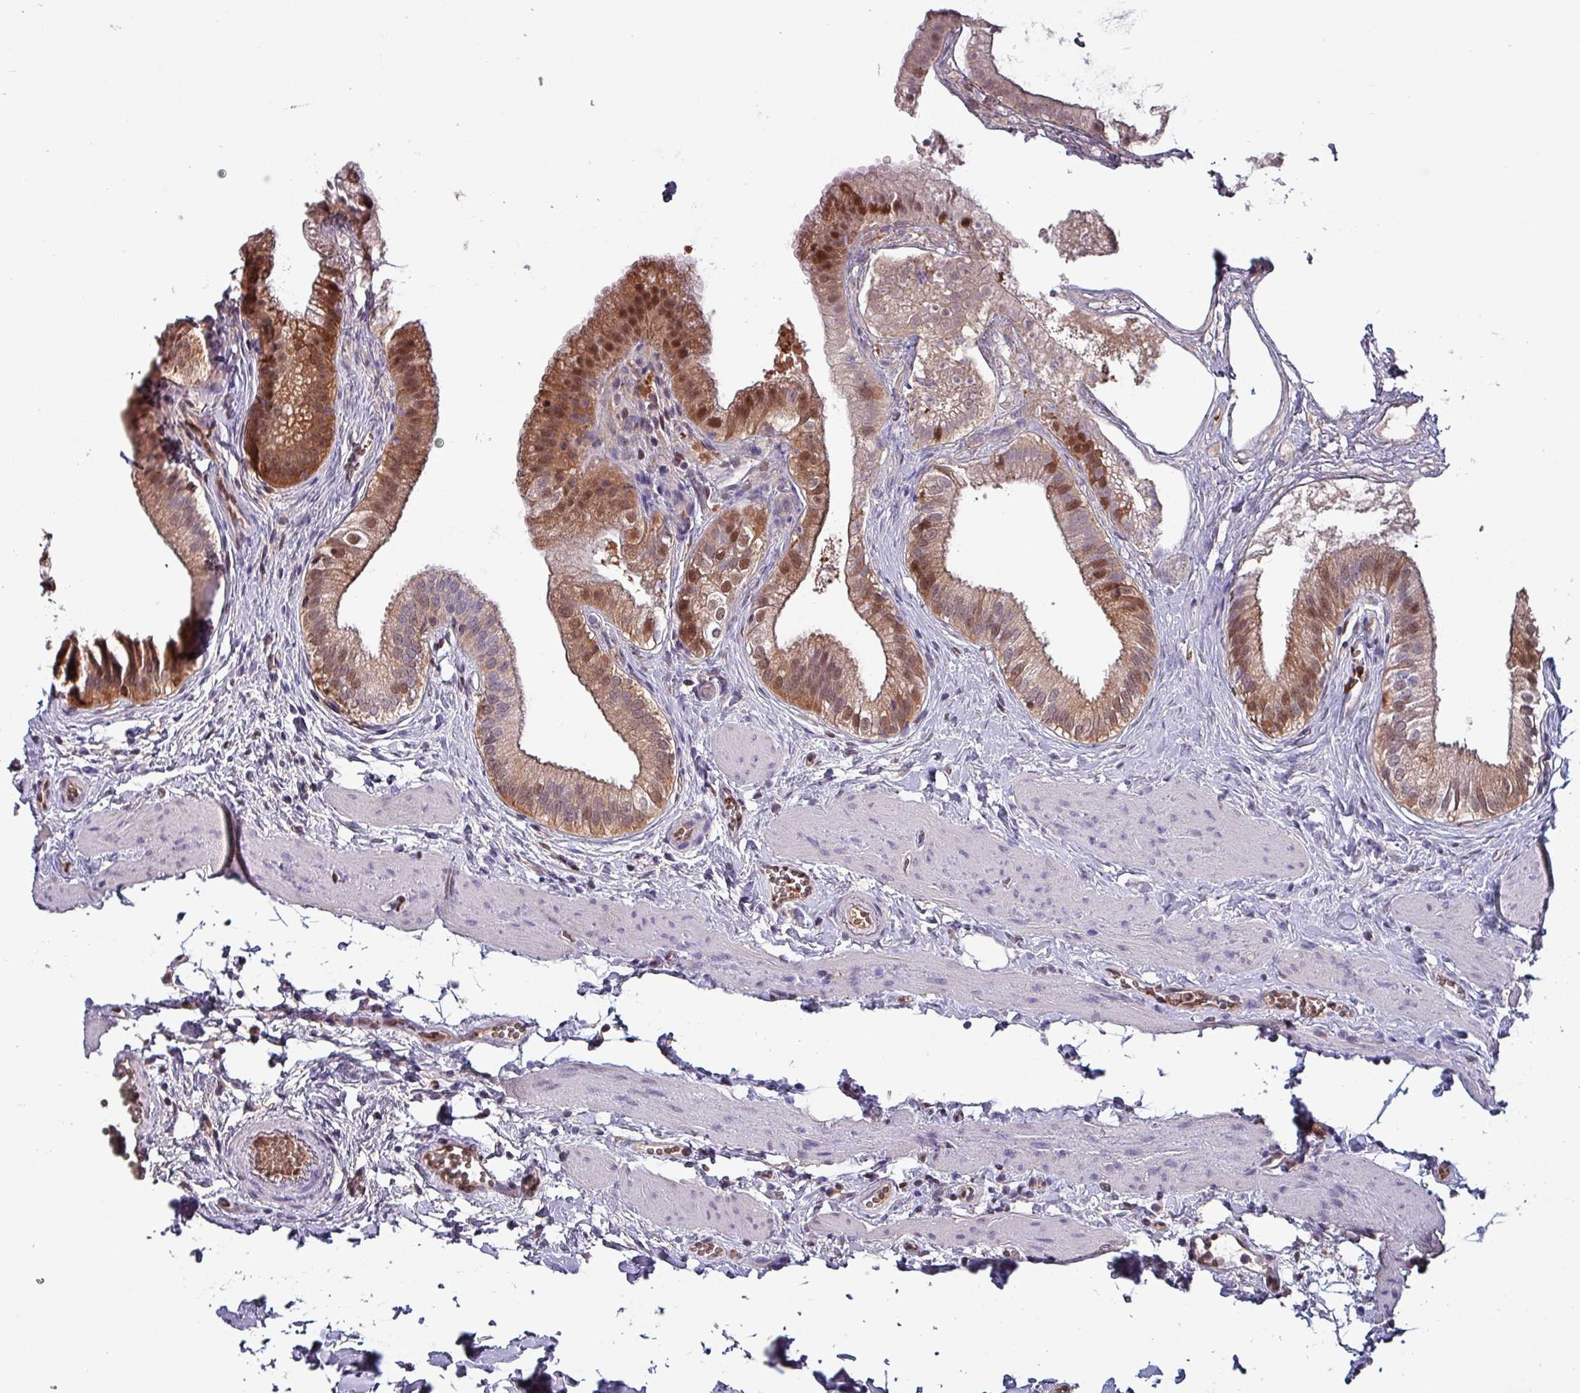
{"staining": {"intensity": "moderate", "quantity": ">75%", "location": "cytoplasmic/membranous,nuclear"}, "tissue": "gallbladder", "cell_type": "Glandular cells", "image_type": "normal", "snomed": [{"axis": "morphology", "description": "Normal tissue, NOS"}, {"axis": "topography", "description": "Gallbladder"}], "caption": "The immunohistochemical stain labels moderate cytoplasmic/membranous,nuclear expression in glandular cells of benign gallbladder.", "gene": "PSMB8", "patient": {"sex": "female", "age": 54}}